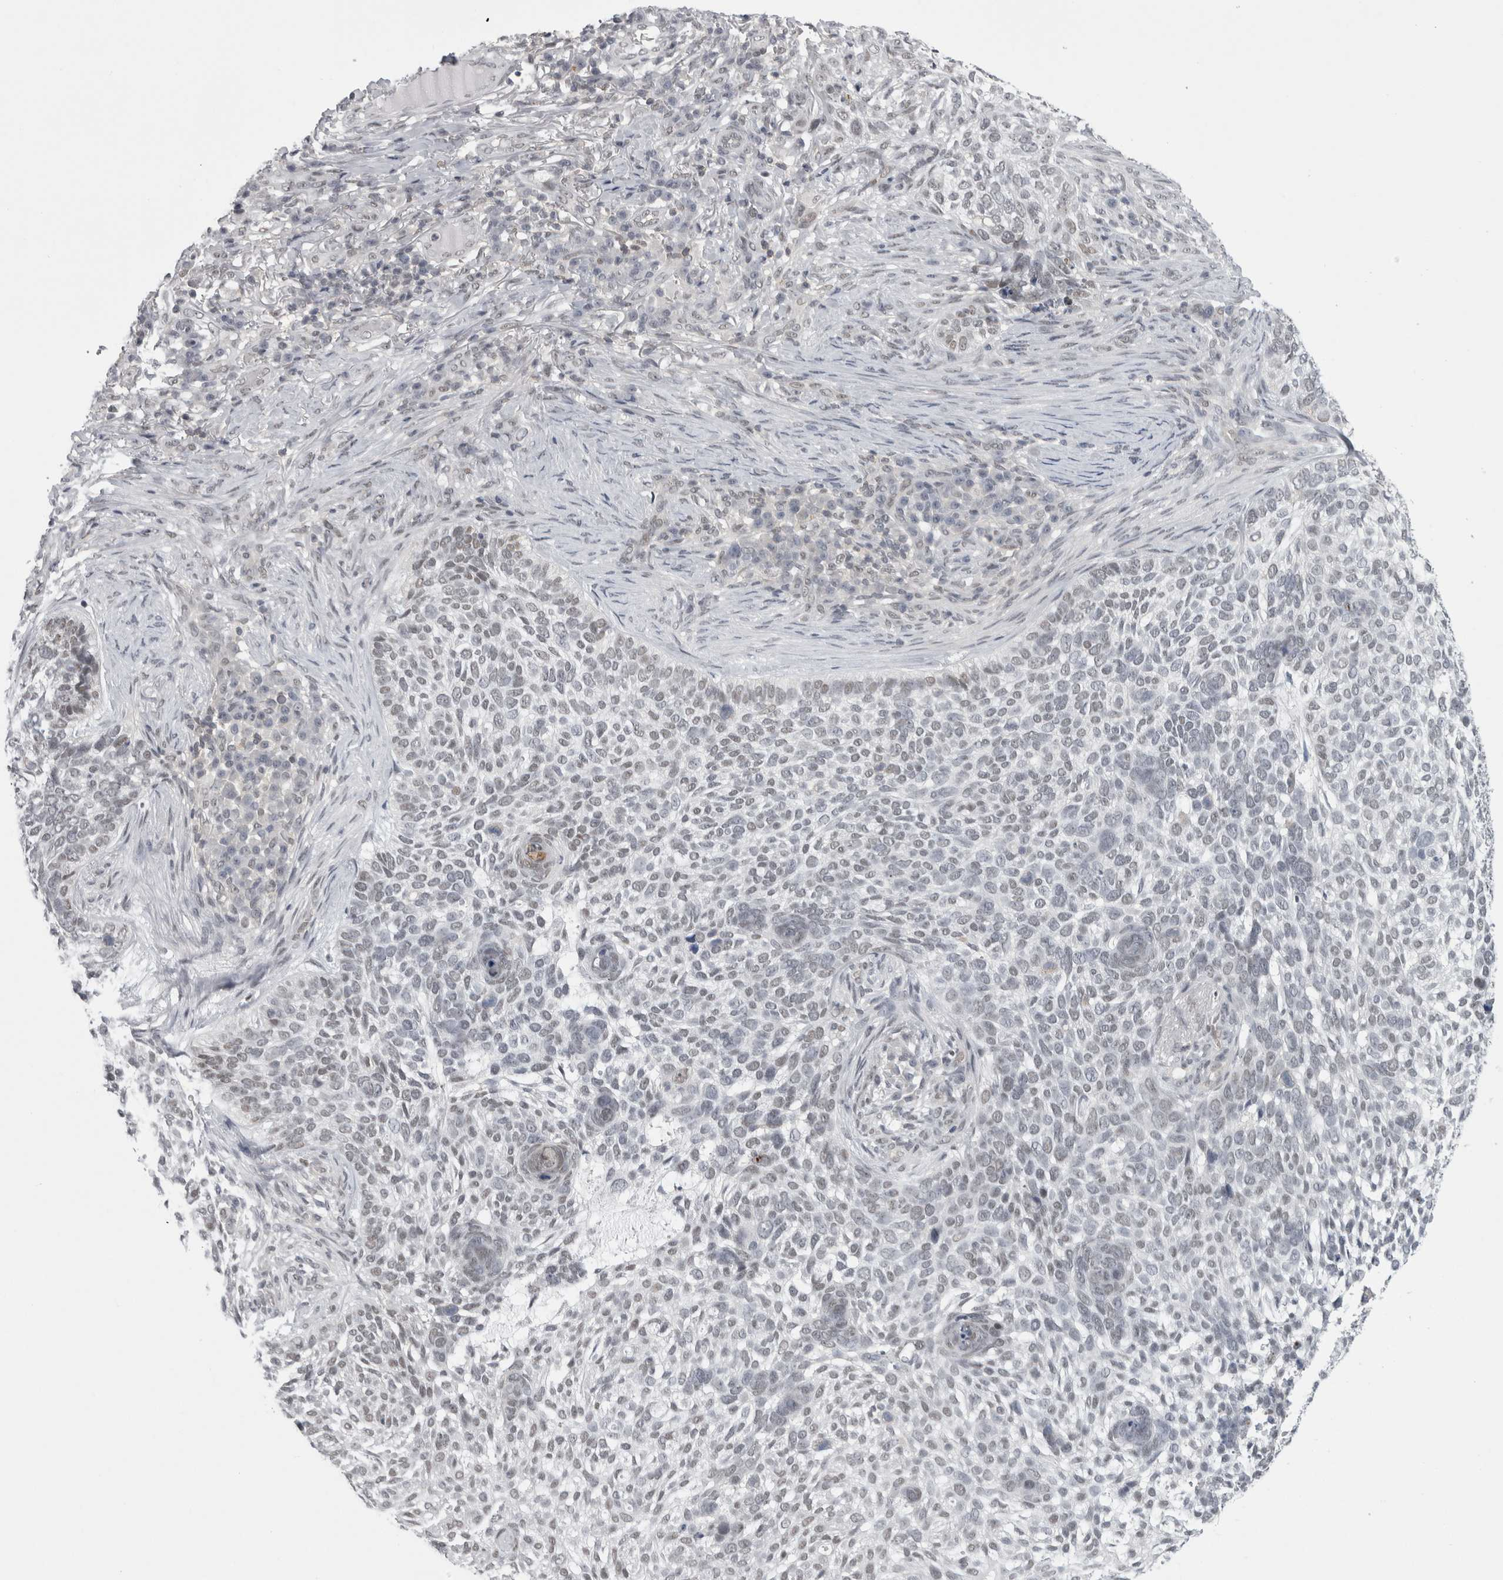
{"staining": {"intensity": "weak", "quantity": "25%-75%", "location": "nuclear"}, "tissue": "skin cancer", "cell_type": "Tumor cells", "image_type": "cancer", "snomed": [{"axis": "morphology", "description": "Basal cell carcinoma"}, {"axis": "topography", "description": "Skin"}], "caption": "Human skin cancer (basal cell carcinoma) stained with a brown dye demonstrates weak nuclear positive expression in about 25%-75% of tumor cells.", "gene": "PSMB2", "patient": {"sex": "female", "age": 64}}